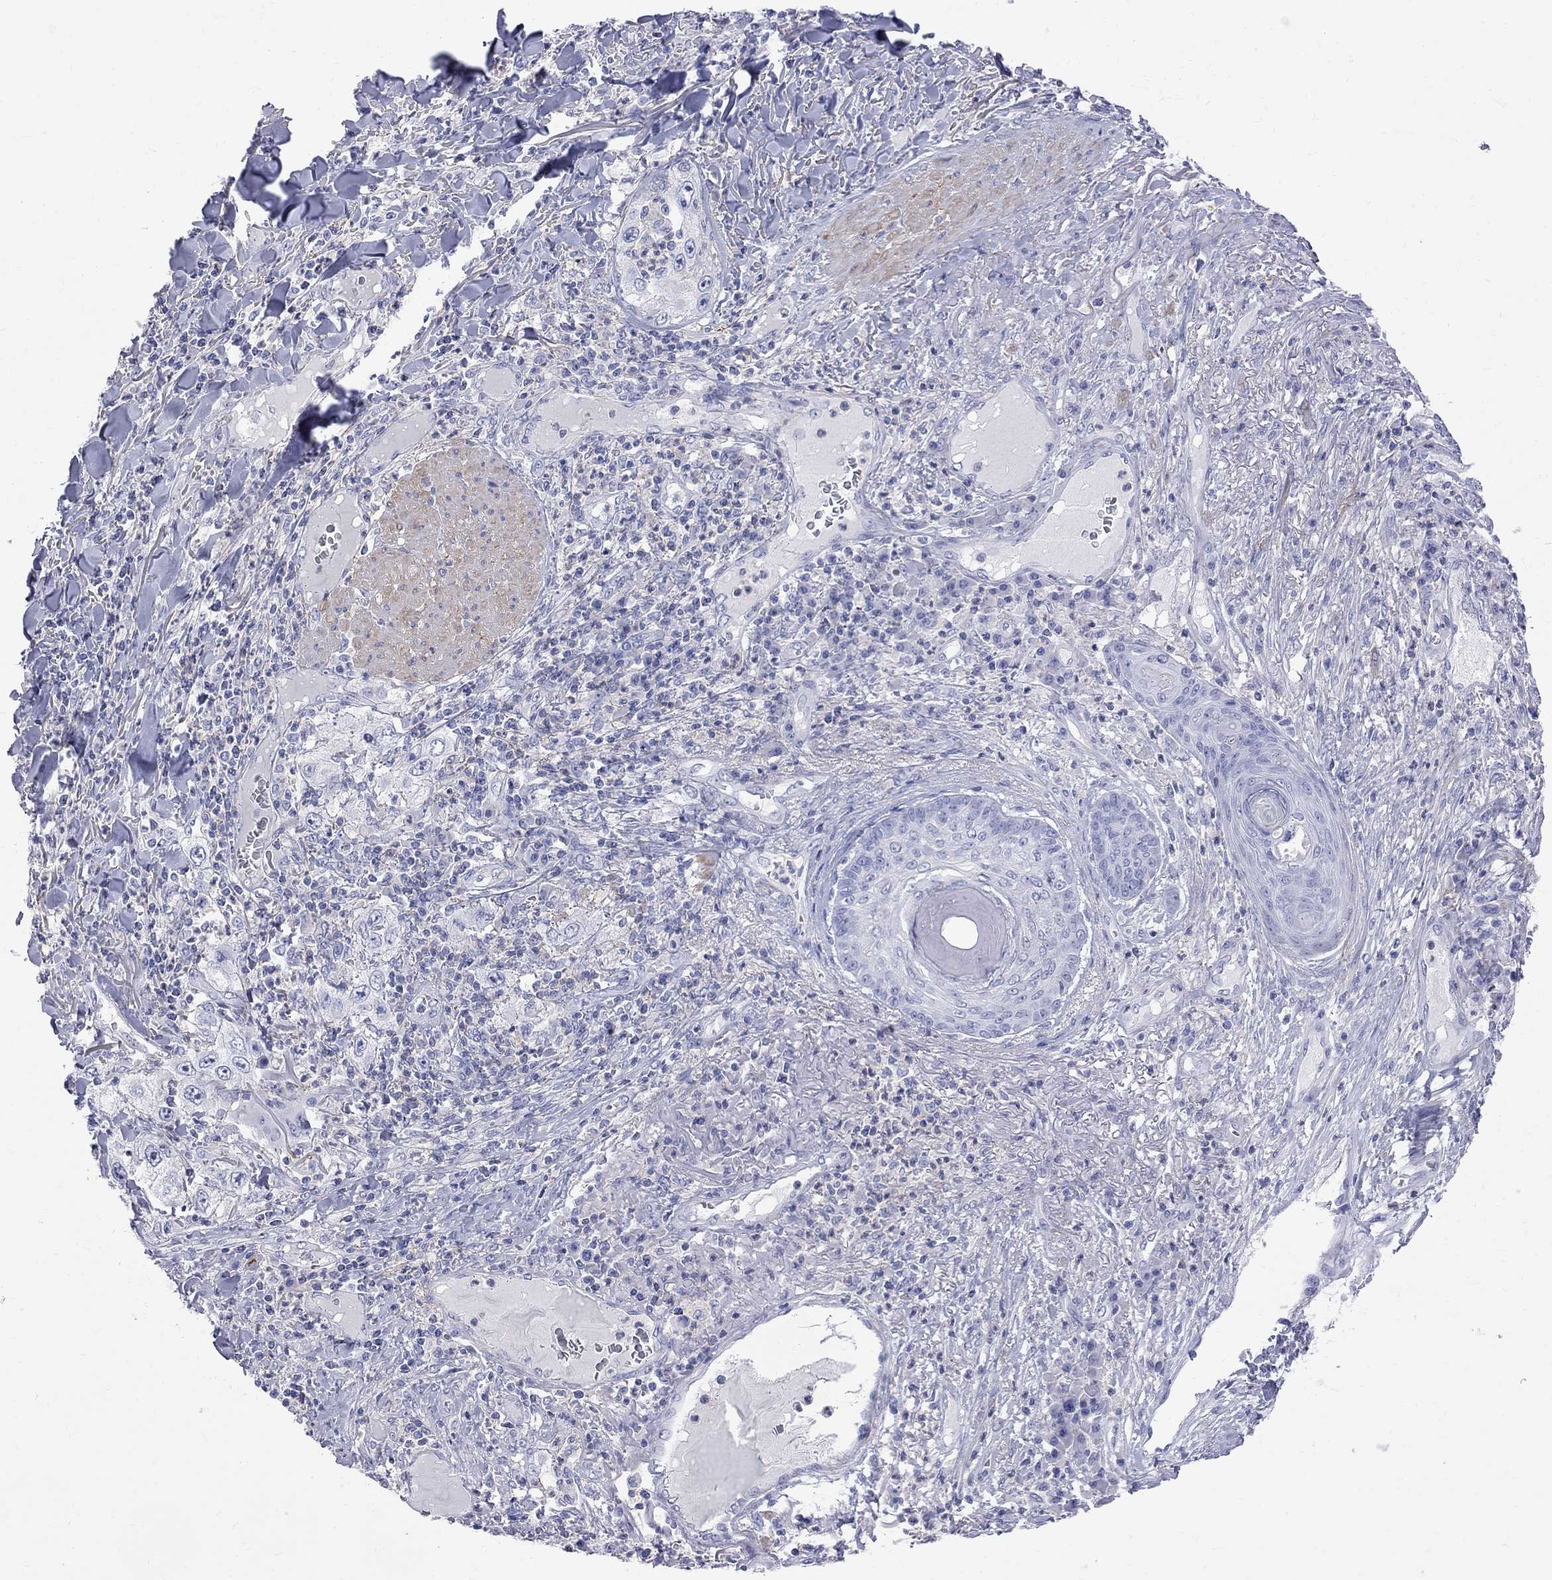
{"staining": {"intensity": "negative", "quantity": "none", "location": "none"}, "tissue": "skin cancer", "cell_type": "Tumor cells", "image_type": "cancer", "snomed": [{"axis": "morphology", "description": "Squamous cell carcinoma, NOS"}, {"axis": "topography", "description": "Skin"}], "caption": "This histopathology image is of skin cancer stained with immunohistochemistry (IHC) to label a protein in brown with the nuclei are counter-stained blue. There is no positivity in tumor cells. (DAB IHC with hematoxylin counter stain).", "gene": "S100A3", "patient": {"sex": "male", "age": 82}}